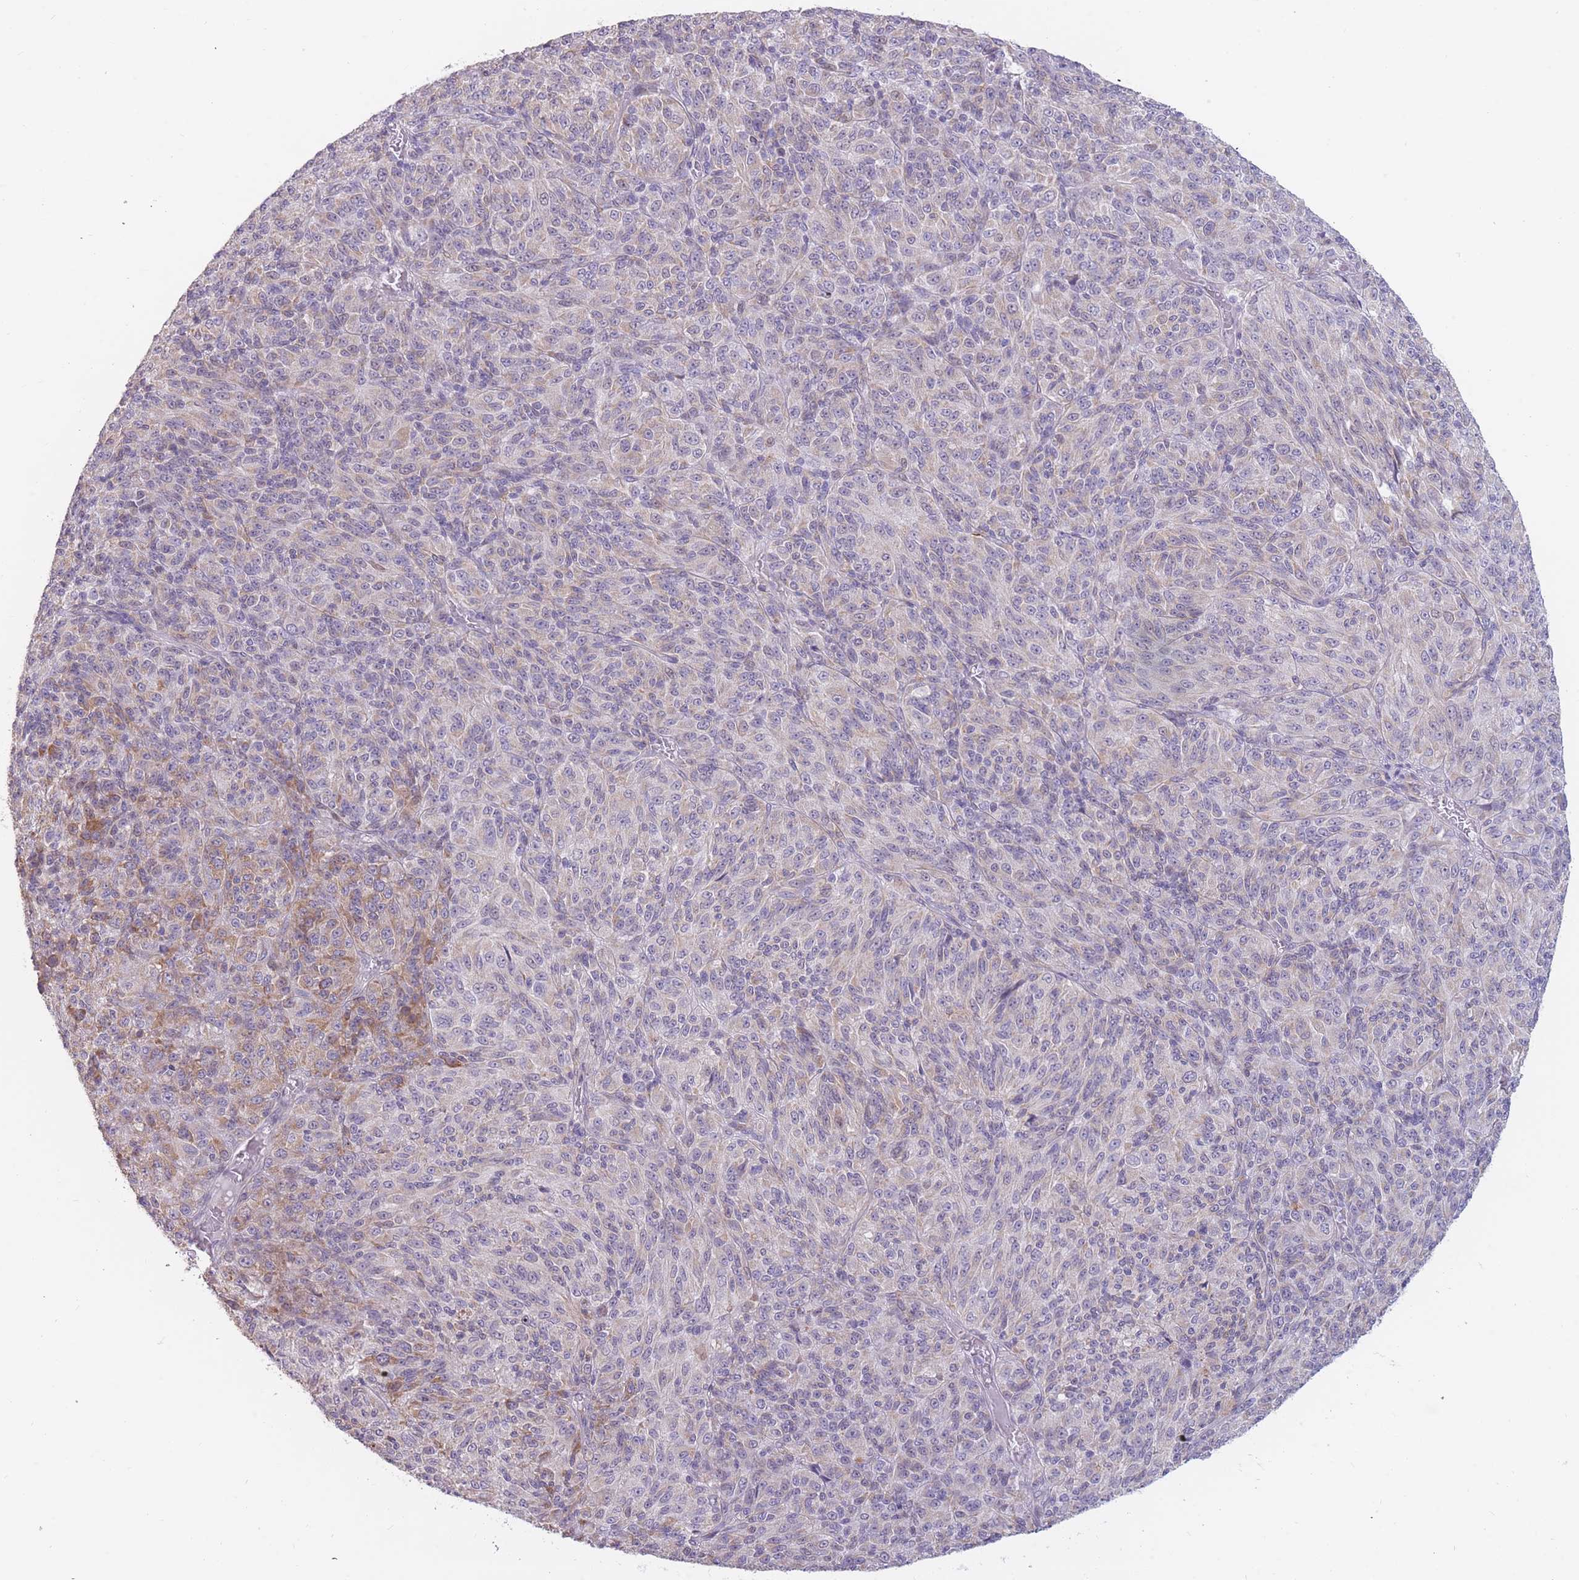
{"staining": {"intensity": "weak", "quantity": "<25%", "location": "cytoplasmic/membranous"}, "tissue": "melanoma", "cell_type": "Tumor cells", "image_type": "cancer", "snomed": [{"axis": "morphology", "description": "Malignant melanoma, Metastatic site"}, {"axis": "topography", "description": "Brain"}], "caption": "The photomicrograph displays no staining of tumor cells in malignant melanoma (metastatic site).", "gene": "TRAPPC5", "patient": {"sex": "female", "age": 56}}